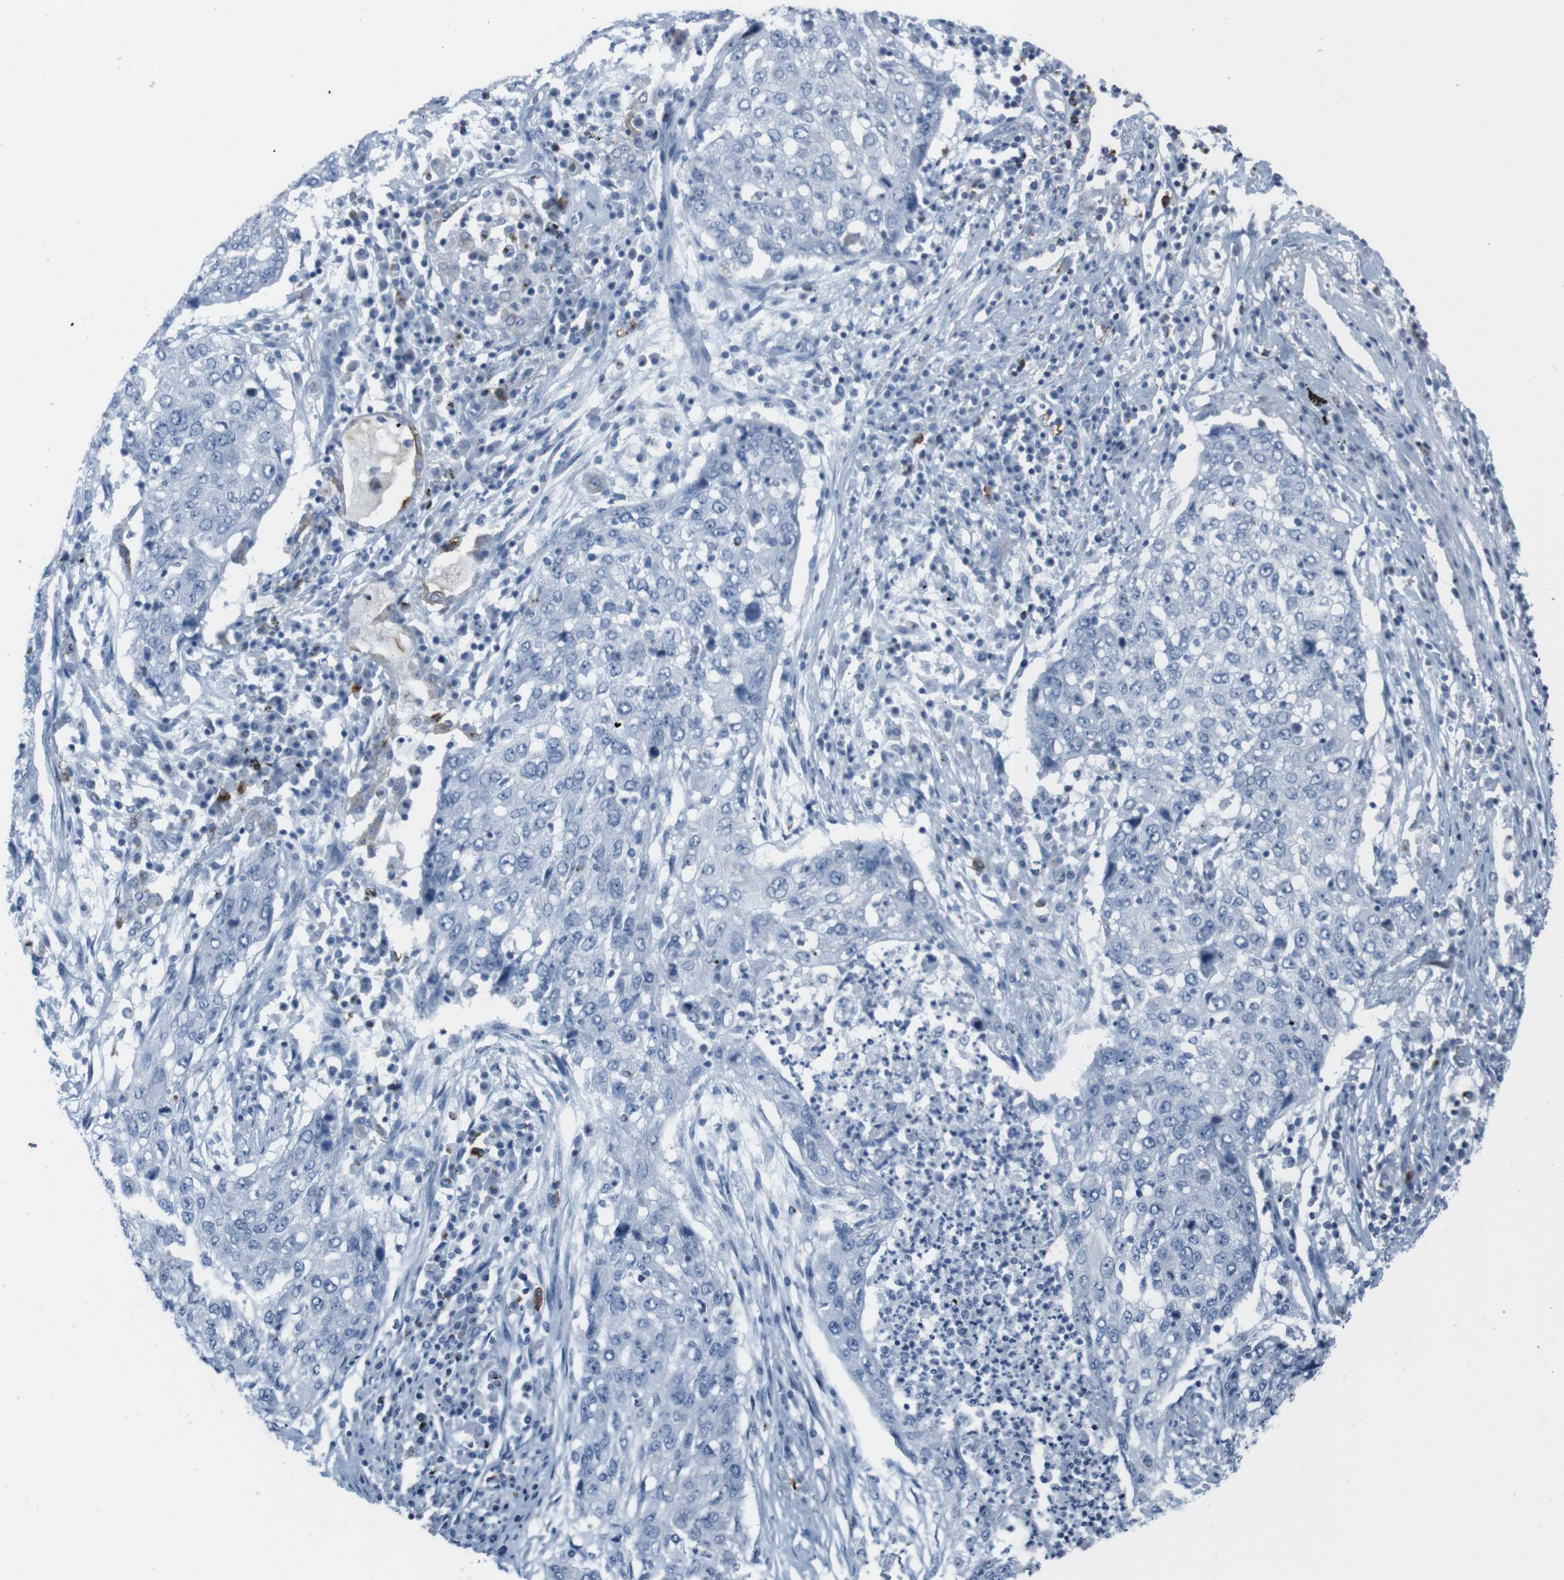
{"staining": {"intensity": "negative", "quantity": "none", "location": "none"}, "tissue": "lung cancer", "cell_type": "Tumor cells", "image_type": "cancer", "snomed": [{"axis": "morphology", "description": "Squamous cell carcinoma, NOS"}, {"axis": "topography", "description": "Lung"}], "caption": "This photomicrograph is of lung cancer stained with immunohistochemistry (IHC) to label a protein in brown with the nuclei are counter-stained blue. There is no positivity in tumor cells.", "gene": "ST6GAL1", "patient": {"sex": "female", "age": 63}}